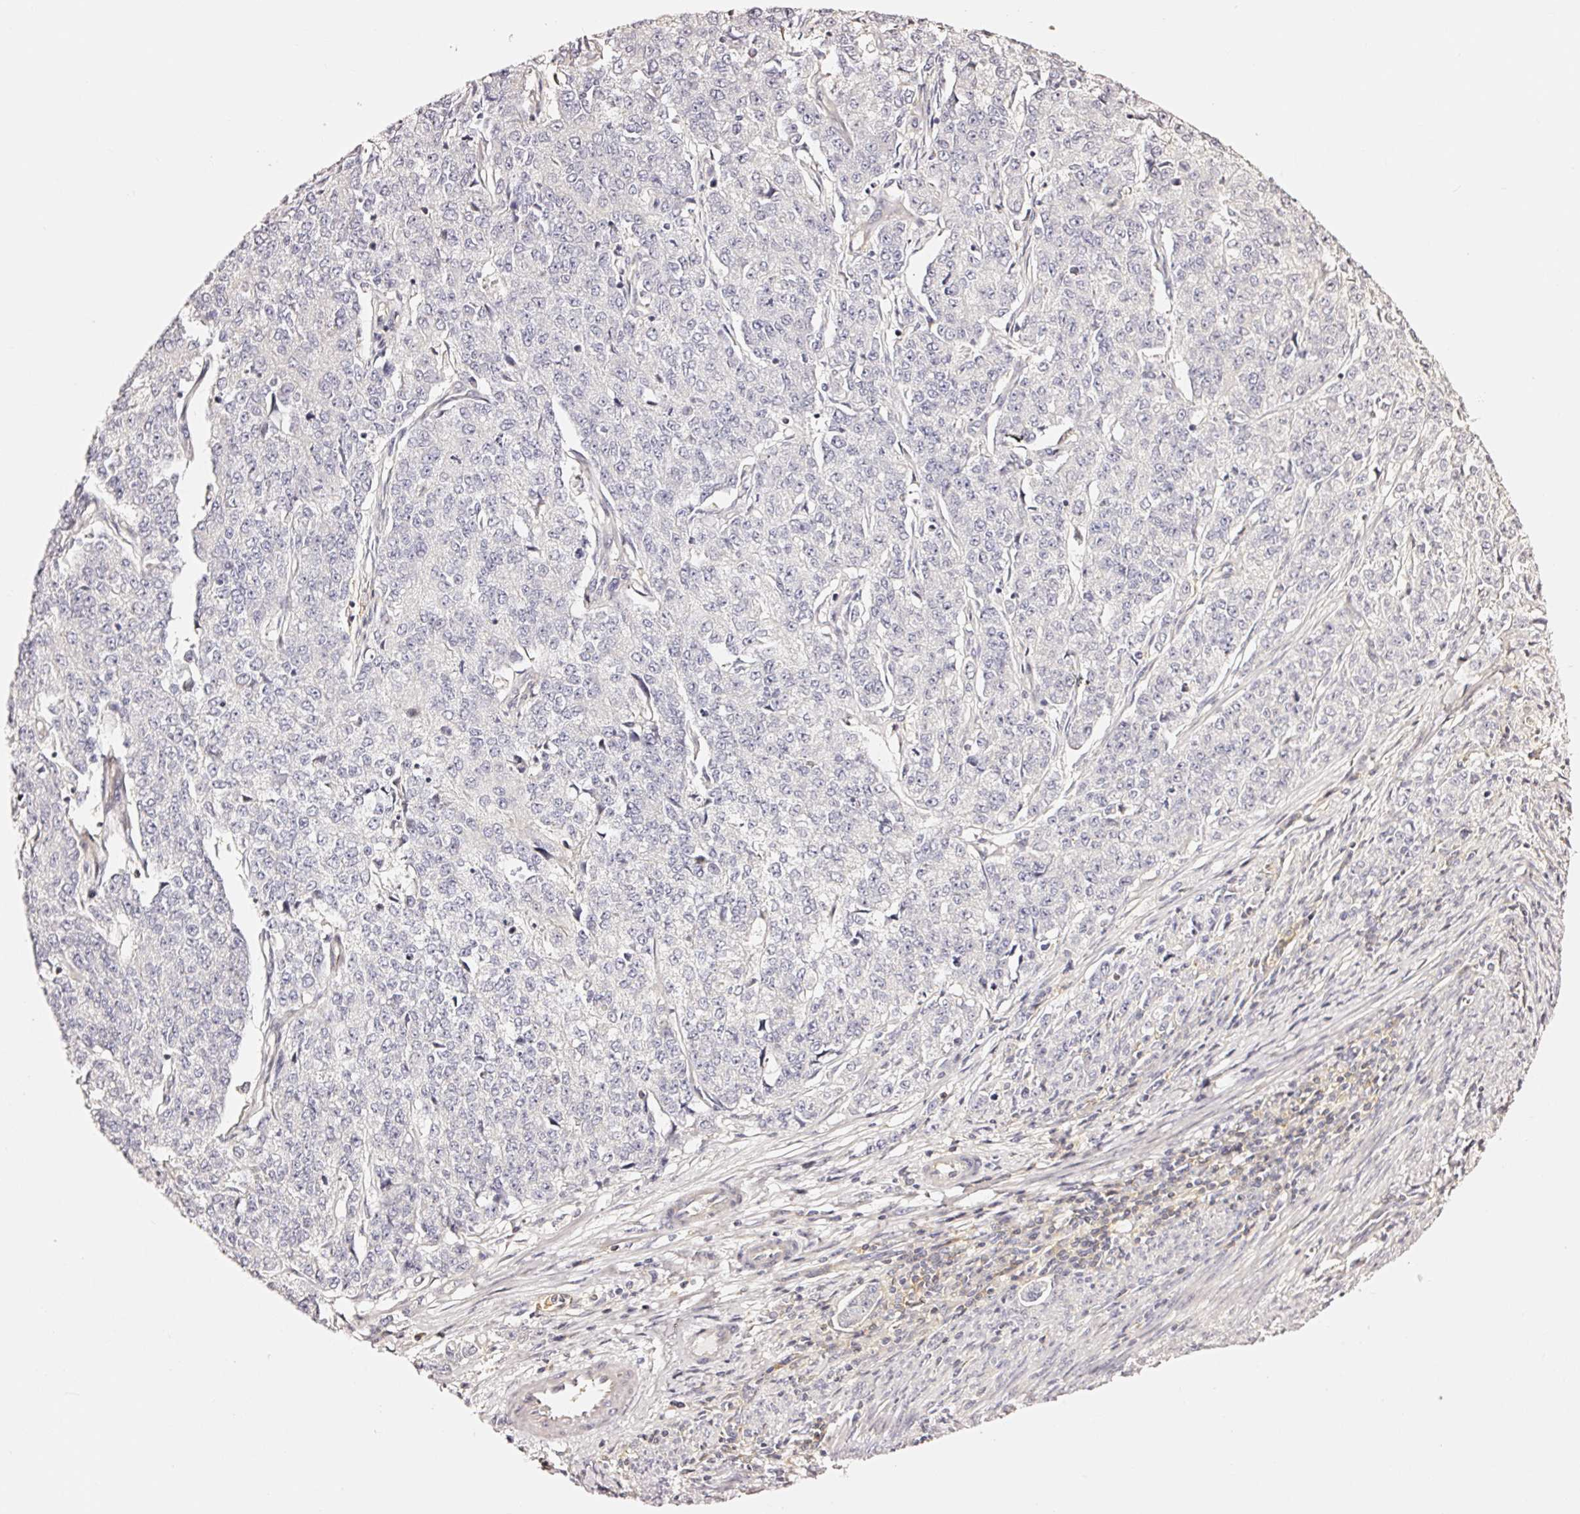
{"staining": {"intensity": "negative", "quantity": "none", "location": "none"}, "tissue": "endometrial cancer", "cell_type": "Tumor cells", "image_type": "cancer", "snomed": [{"axis": "morphology", "description": "Adenocarcinoma, NOS"}, {"axis": "topography", "description": "Endometrium"}], "caption": "The photomicrograph demonstrates no significant expression in tumor cells of adenocarcinoma (endometrial).", "gene": "CD47", "patient": {"sex": "female", "age": 50}}